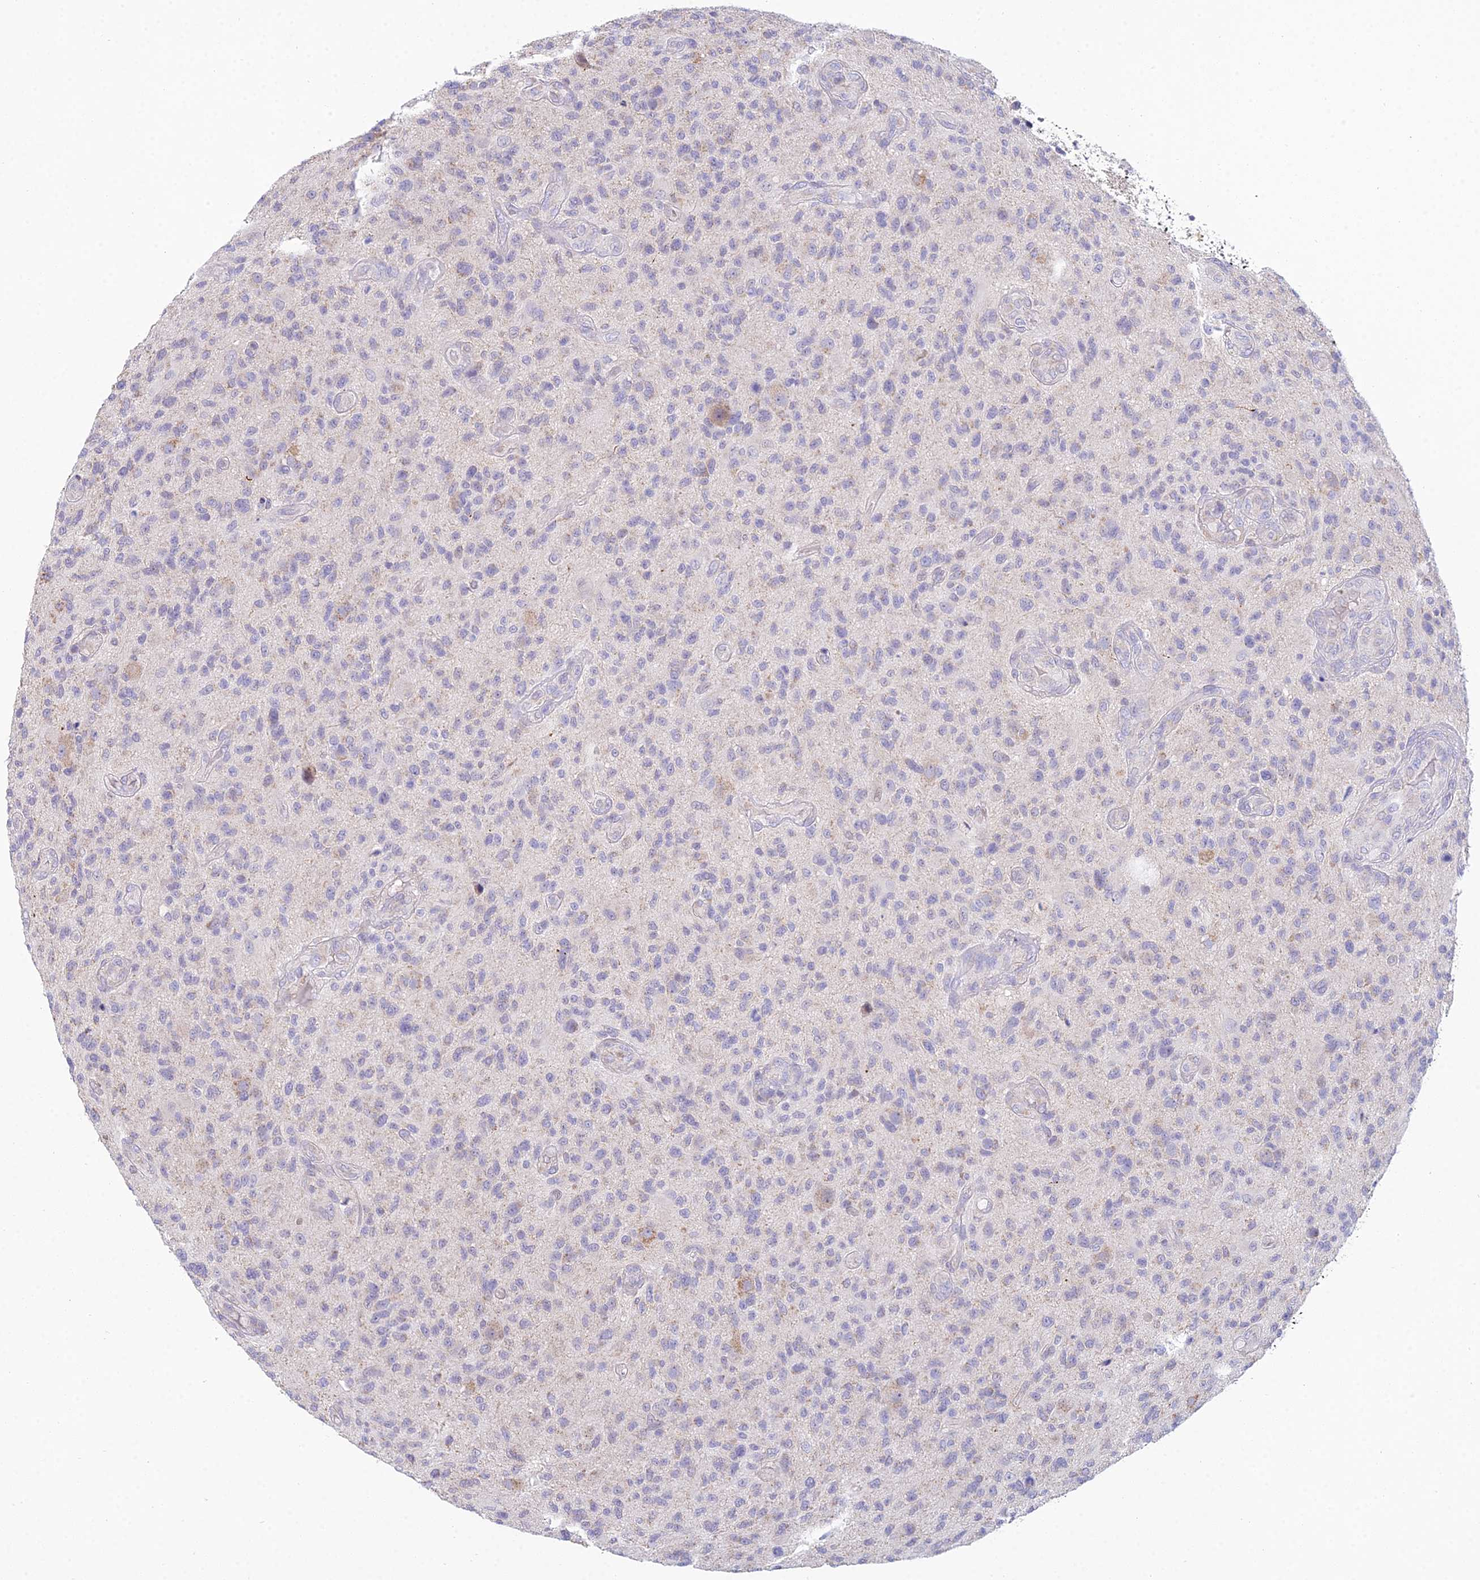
{"staining": {"intensity": "negative", "quantity": "none", "location": "none"}, "tissue": "glioma", "cell_type": "Tumor cells", "image_type": "cancer", "snomed": [{"axis": "morphology", "description": "Glioma, malignant, High grade"}, {"axis": "topography", "description": "Brain"}], "caption": "The photomicrograph shows no significant expression in tumor cells of glioma.", "gene": "CFAP206", "patient": {"sex": "male", "age": 47}}